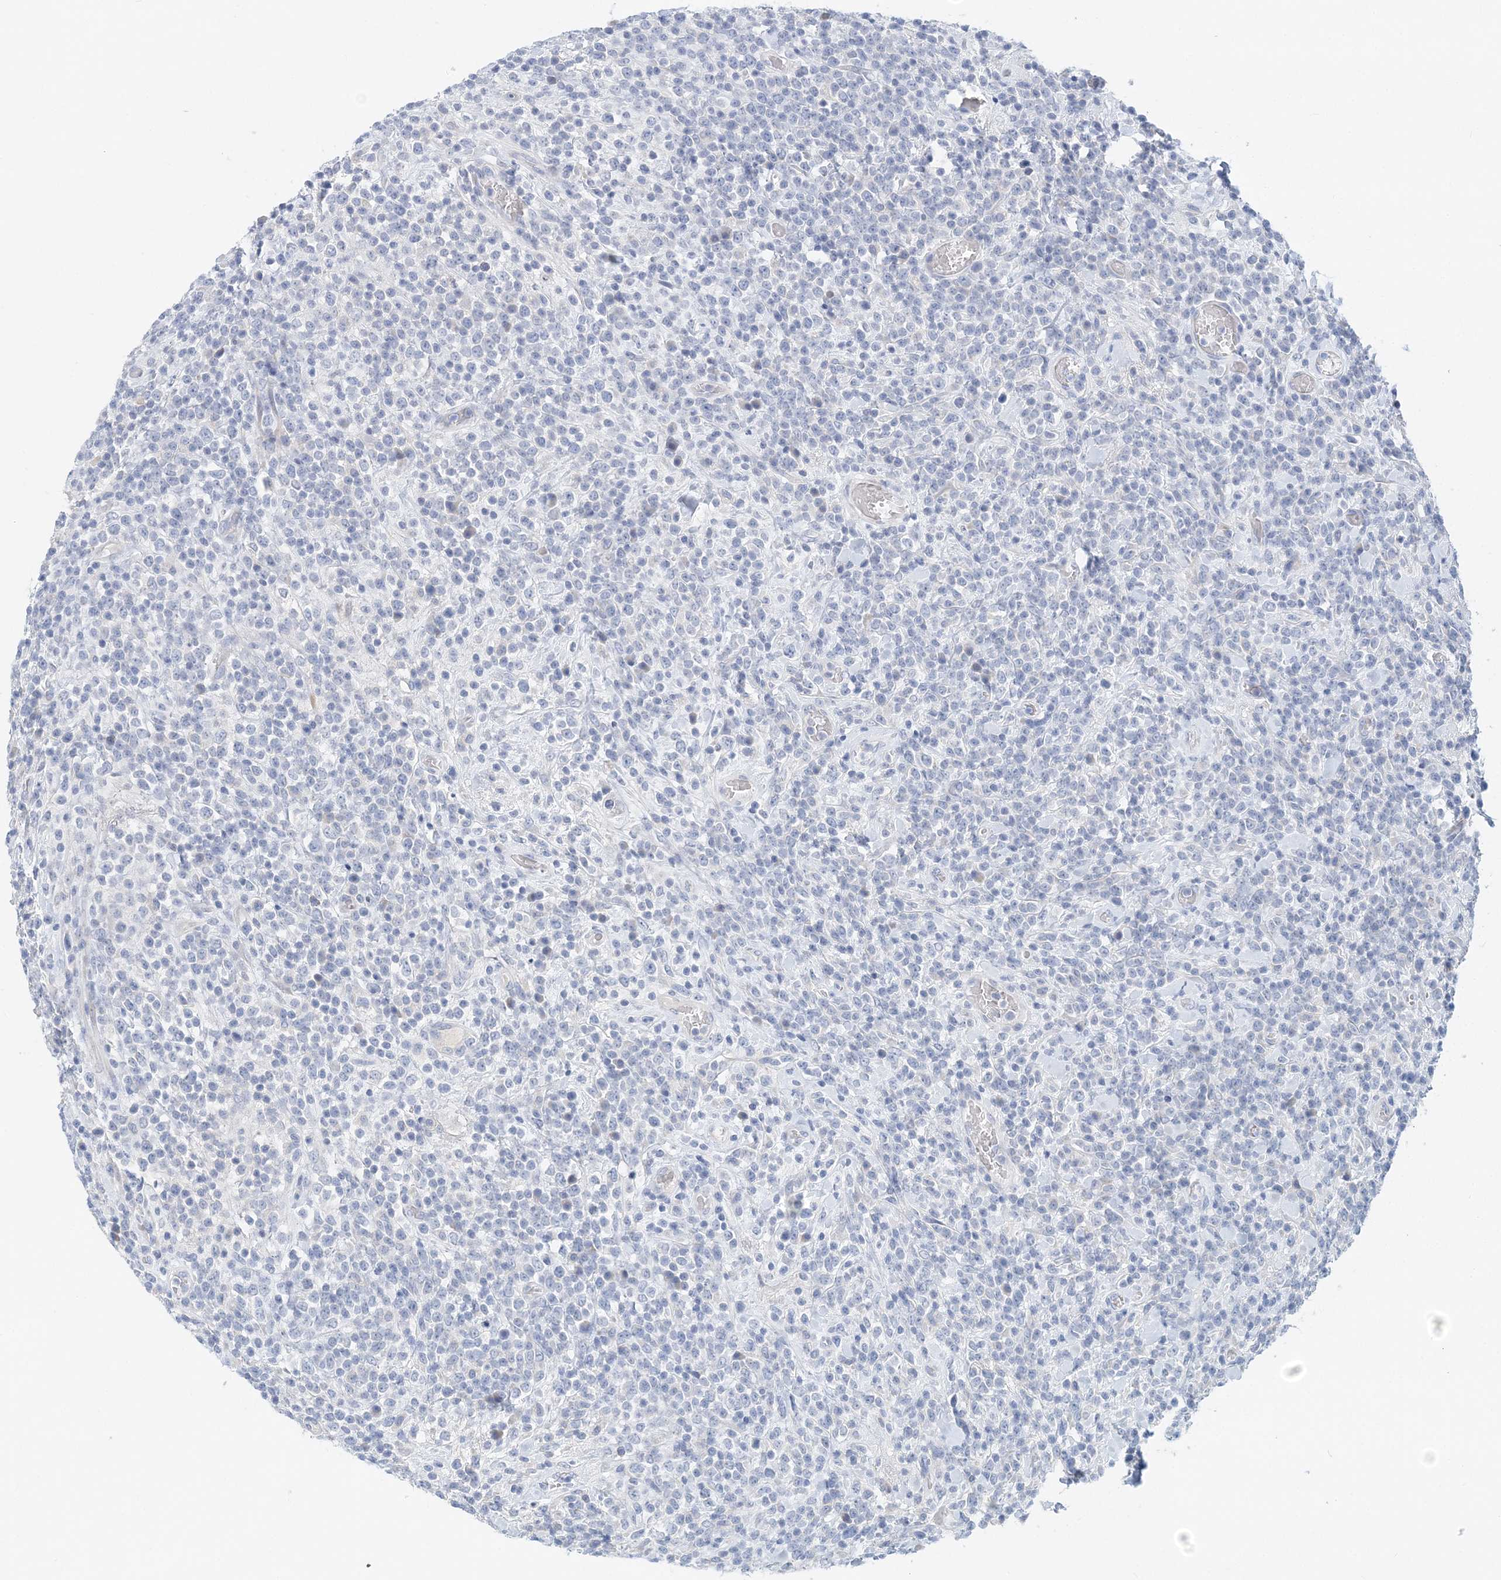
{"staining": {"intensity": "negative", "quantity": "none", "location": "none"}, "tissue": "lymphoma", "cell_type": "Tumor cells", "image_type": "cancer", "snomed": [{"axis": "morphology", "description": "Malignant lymphoma, non-Hodgkin's type, High grade"}, {"axis": "topography", "description": "Colon"}], "caption": "Tumor cells show no significant protein staining in lymphoma. (Stains: DAB (3,3'-diaminobenzidine) IHC with hematoxylin counter stain, Microscopy: brightfield microscopy at high magnification).", "gene": "LRRIQ4", "patient": {"sex": "female", "age": 53}}